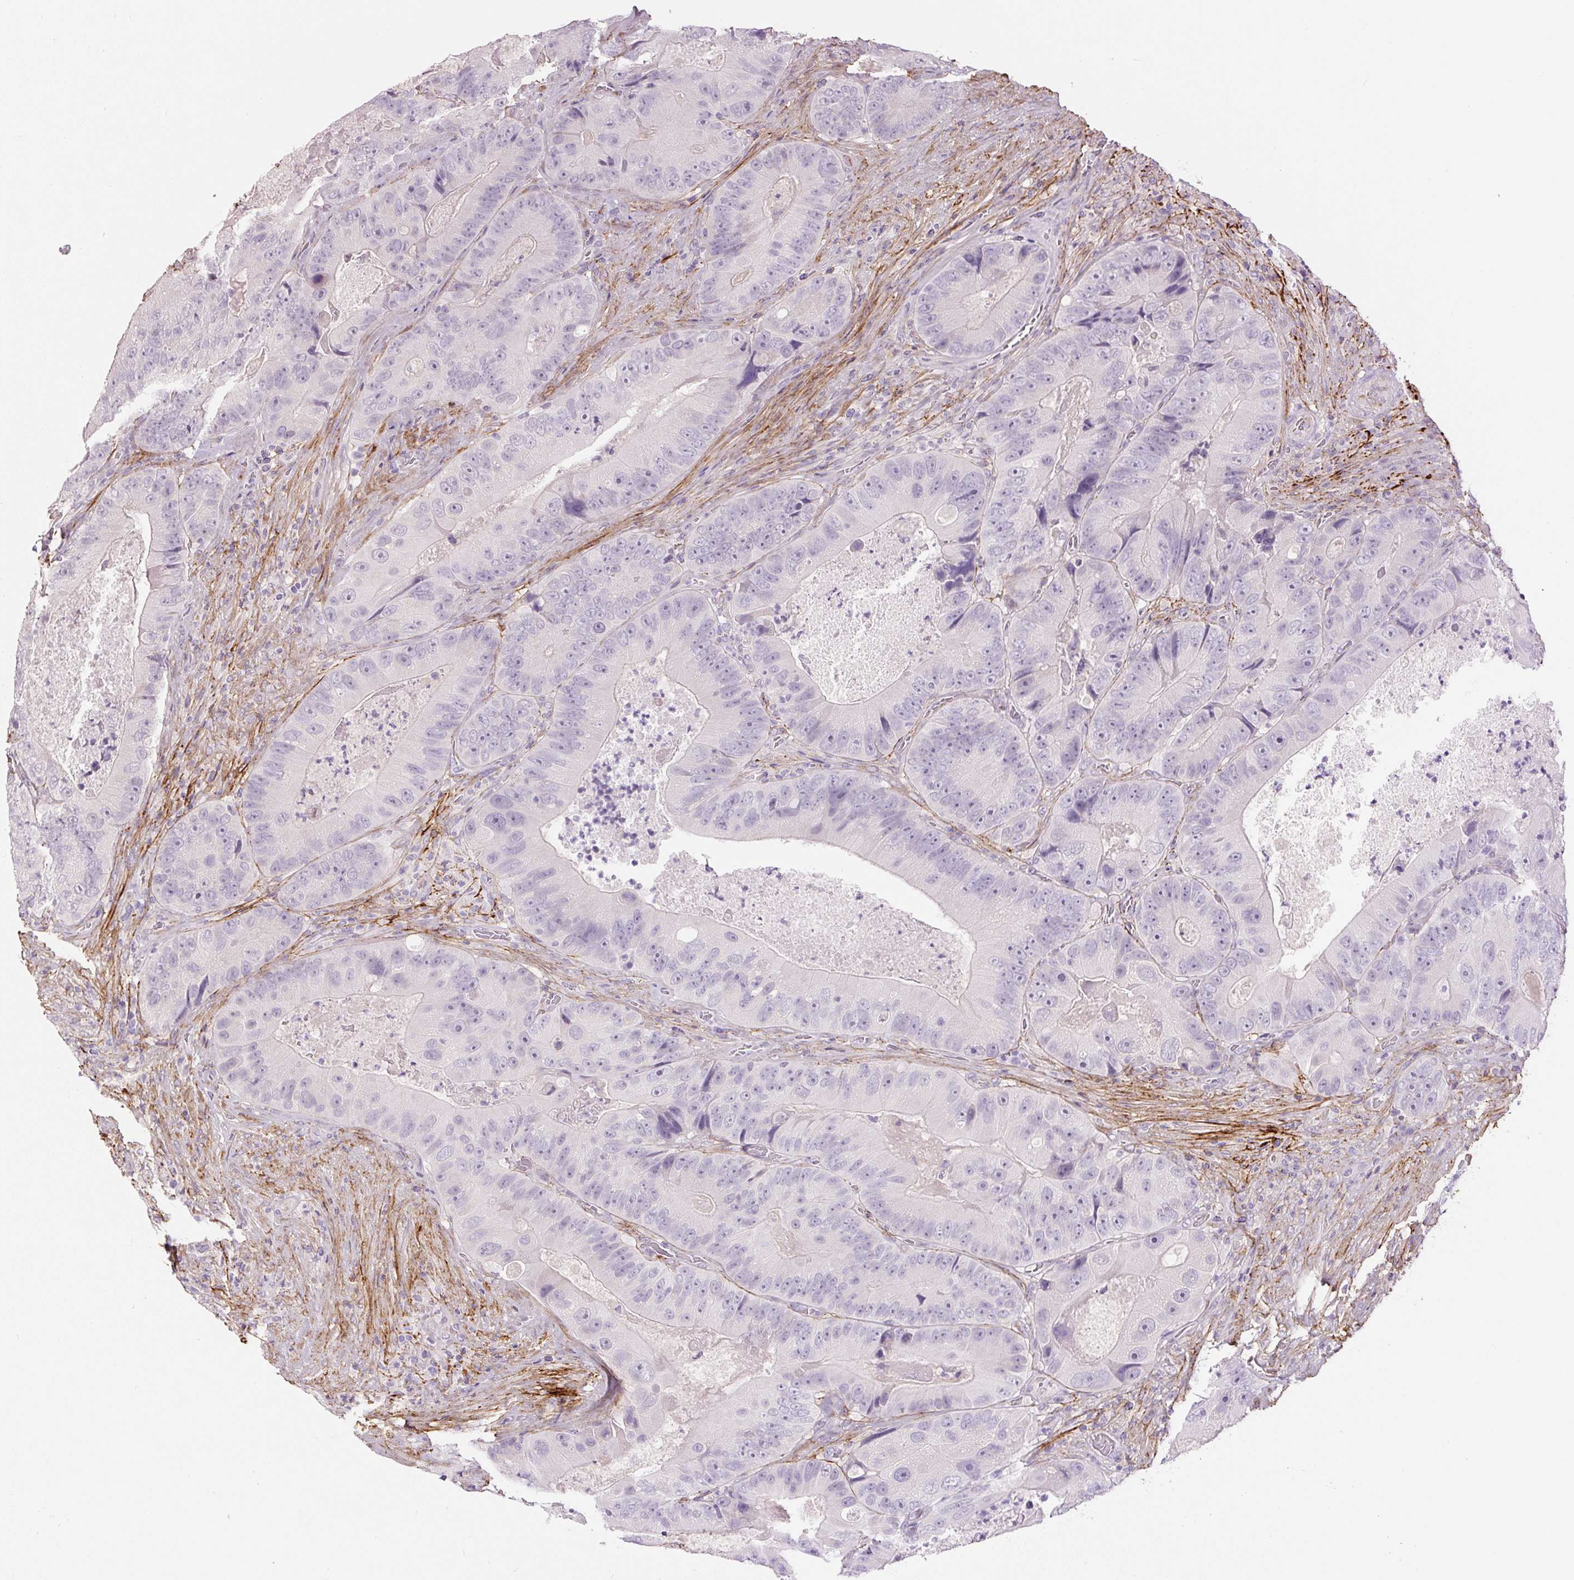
{"staining": {"intensity": "negative", "quantity": "none", "location": "none"}, "tissue": "colorectal cancer", "cell_type": "Tumor cells", "image_type": "cancer", "snomed": [{"axis": "morphology", "description": "Adenocarcinoma, NOS"}, {"axis": "topography", "description": "Colon"}], "caption": "DAB immunohistochemical staining of human adenocarcinoma (colorectal) displays no significant staining in tumor cells.", "gene": "FBN1", "patient": {"sex": "female", "age": 86}}